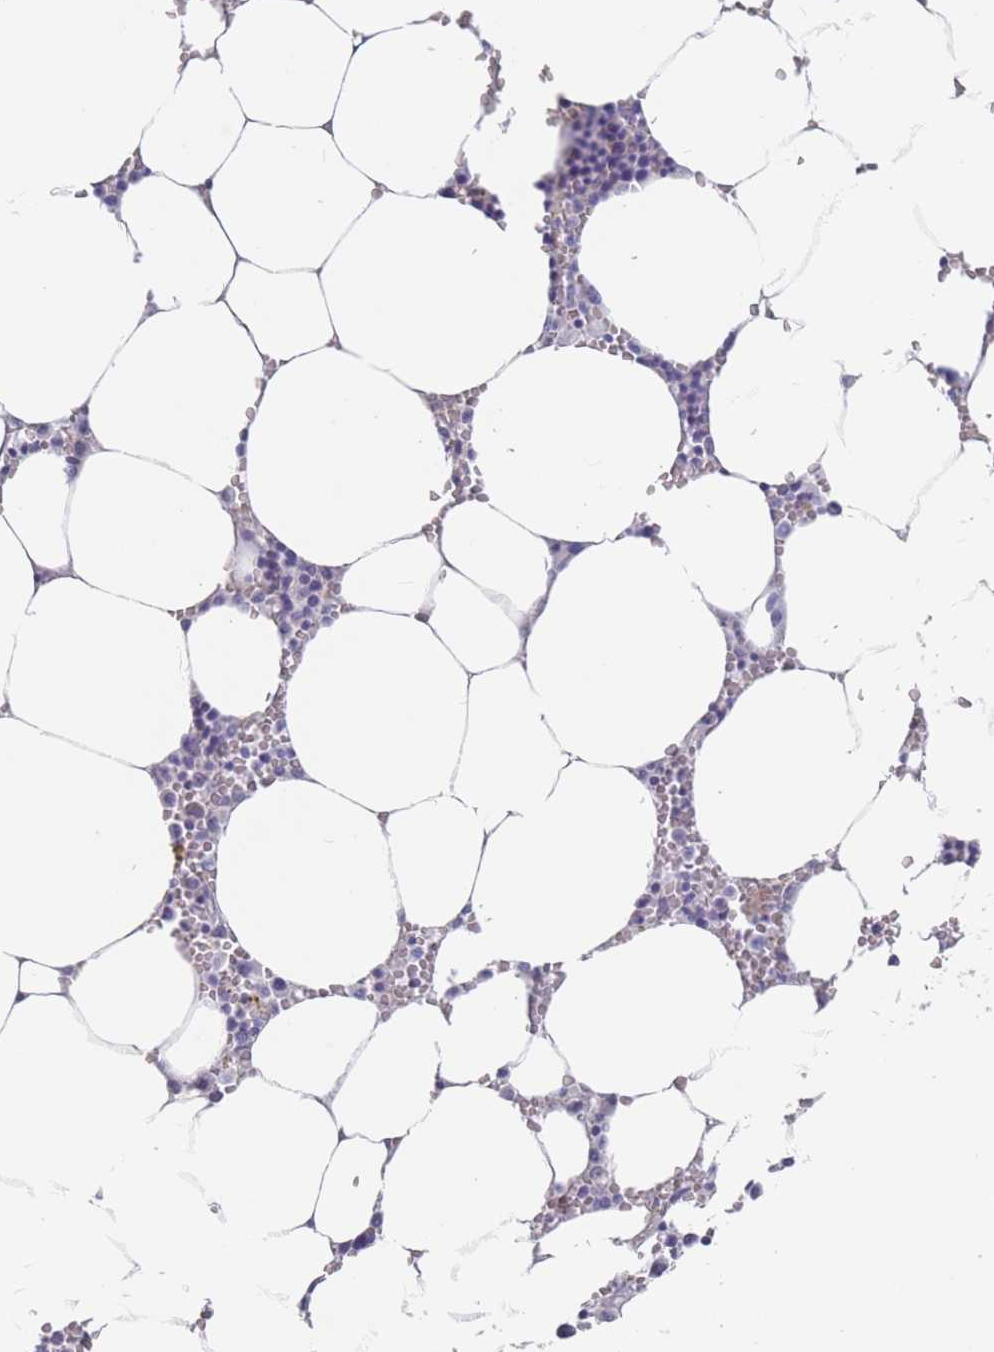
{"staining": {"intensity": "negative", "quantity": "none", "location": "none"}, "tissue": "bone marrow", "cell_type": "Hematopoietic cells", "image_type": "normal", "snomed": [{"axis": "morphology", "description": "Normal tissue, NOS"}, {"axis": "topography", "description": "Bone marrow"}], "caption": "DAB (3,3'-diaminobenzidine) immunohistochemical staining of unremarkable human bone marrow displays no significant staining in hematopoietic cells.", "gene": "CYP51A1", "patient": {"sex": "male", "age": 70}}